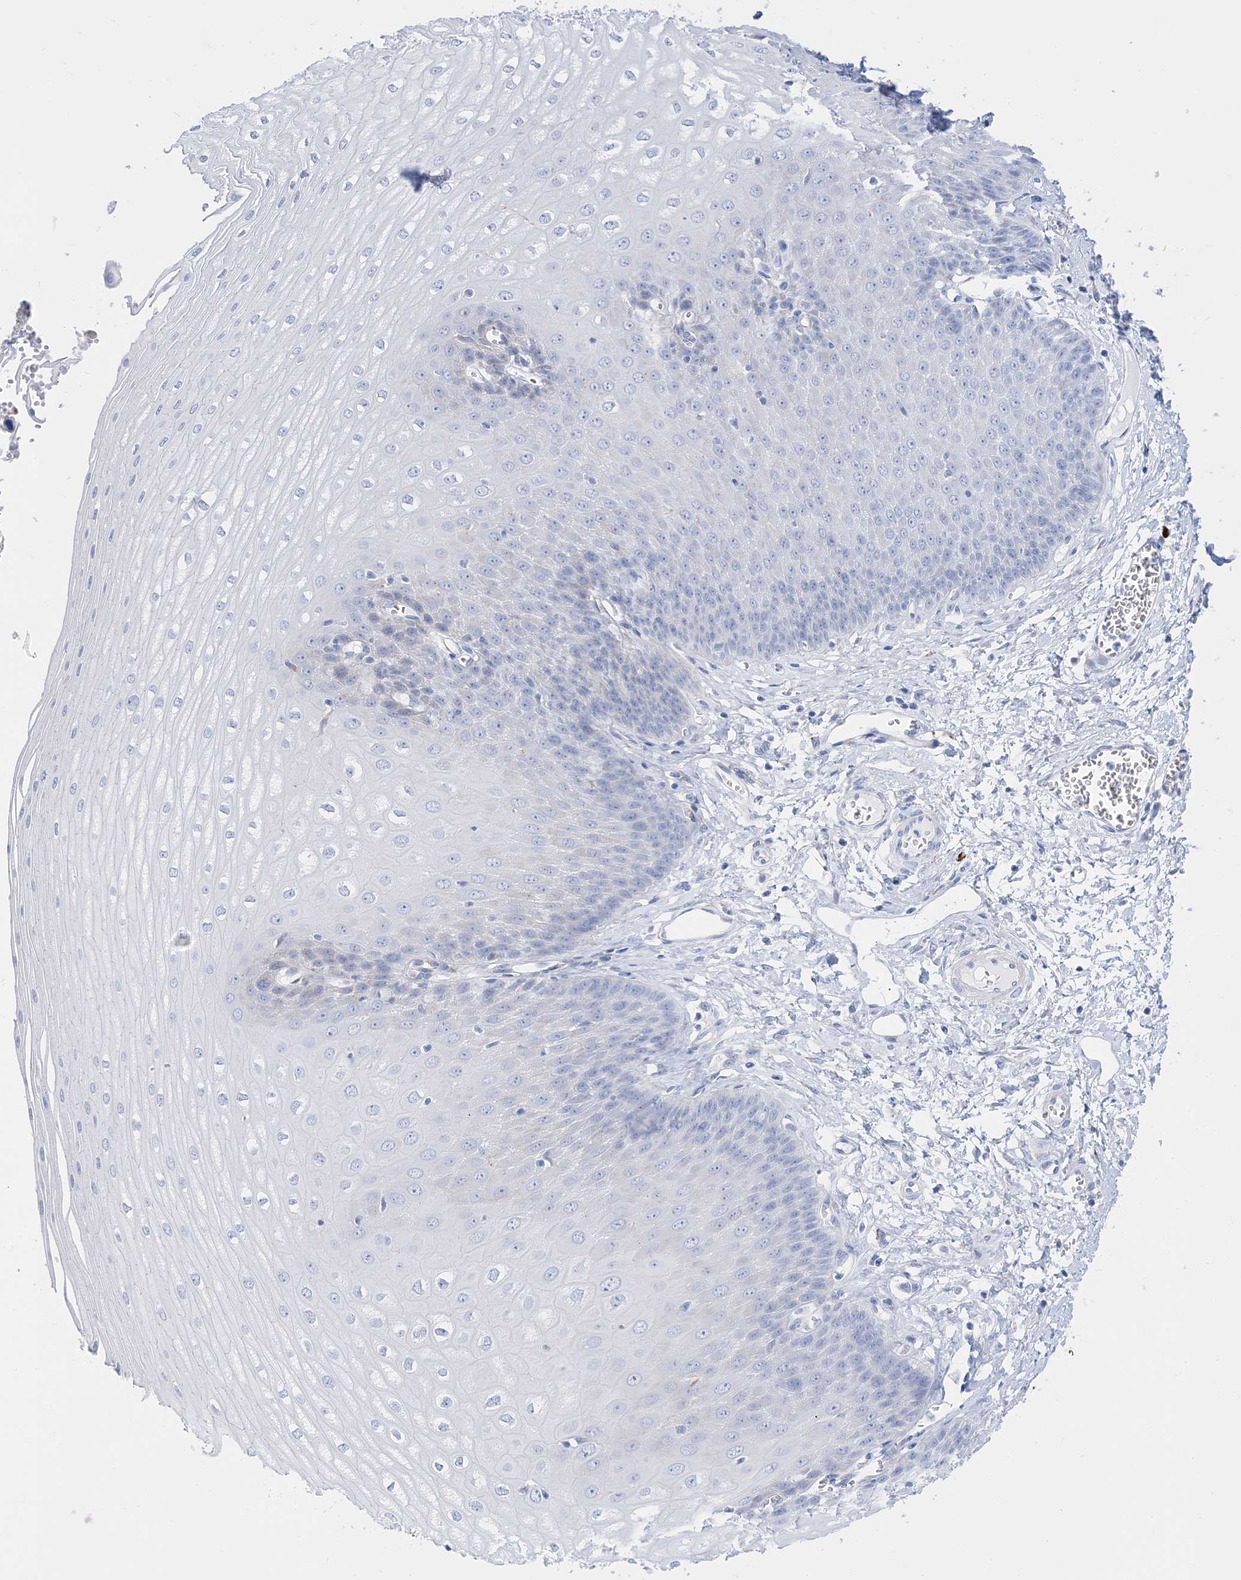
{"staining": {"intensity": "negative", "quantity": "none", "location": "none"}, "tissue": "esophagus", "cell_type": "Squamous epithelial cells", "image_type": "normal", "snomed": [{"axis": "morphology", "description": "Normal tissue, NOS"}, {"axis": "topography", "description": "Esophagus"}], "caption": "Squamous epithelial cells show no significant protein staining in benign esophagus. (Immunohistochemistry, brightfield microscopy, high magnification).", "gene": "TSPYL6", "patient": {"sex": "male", "age": 60}}